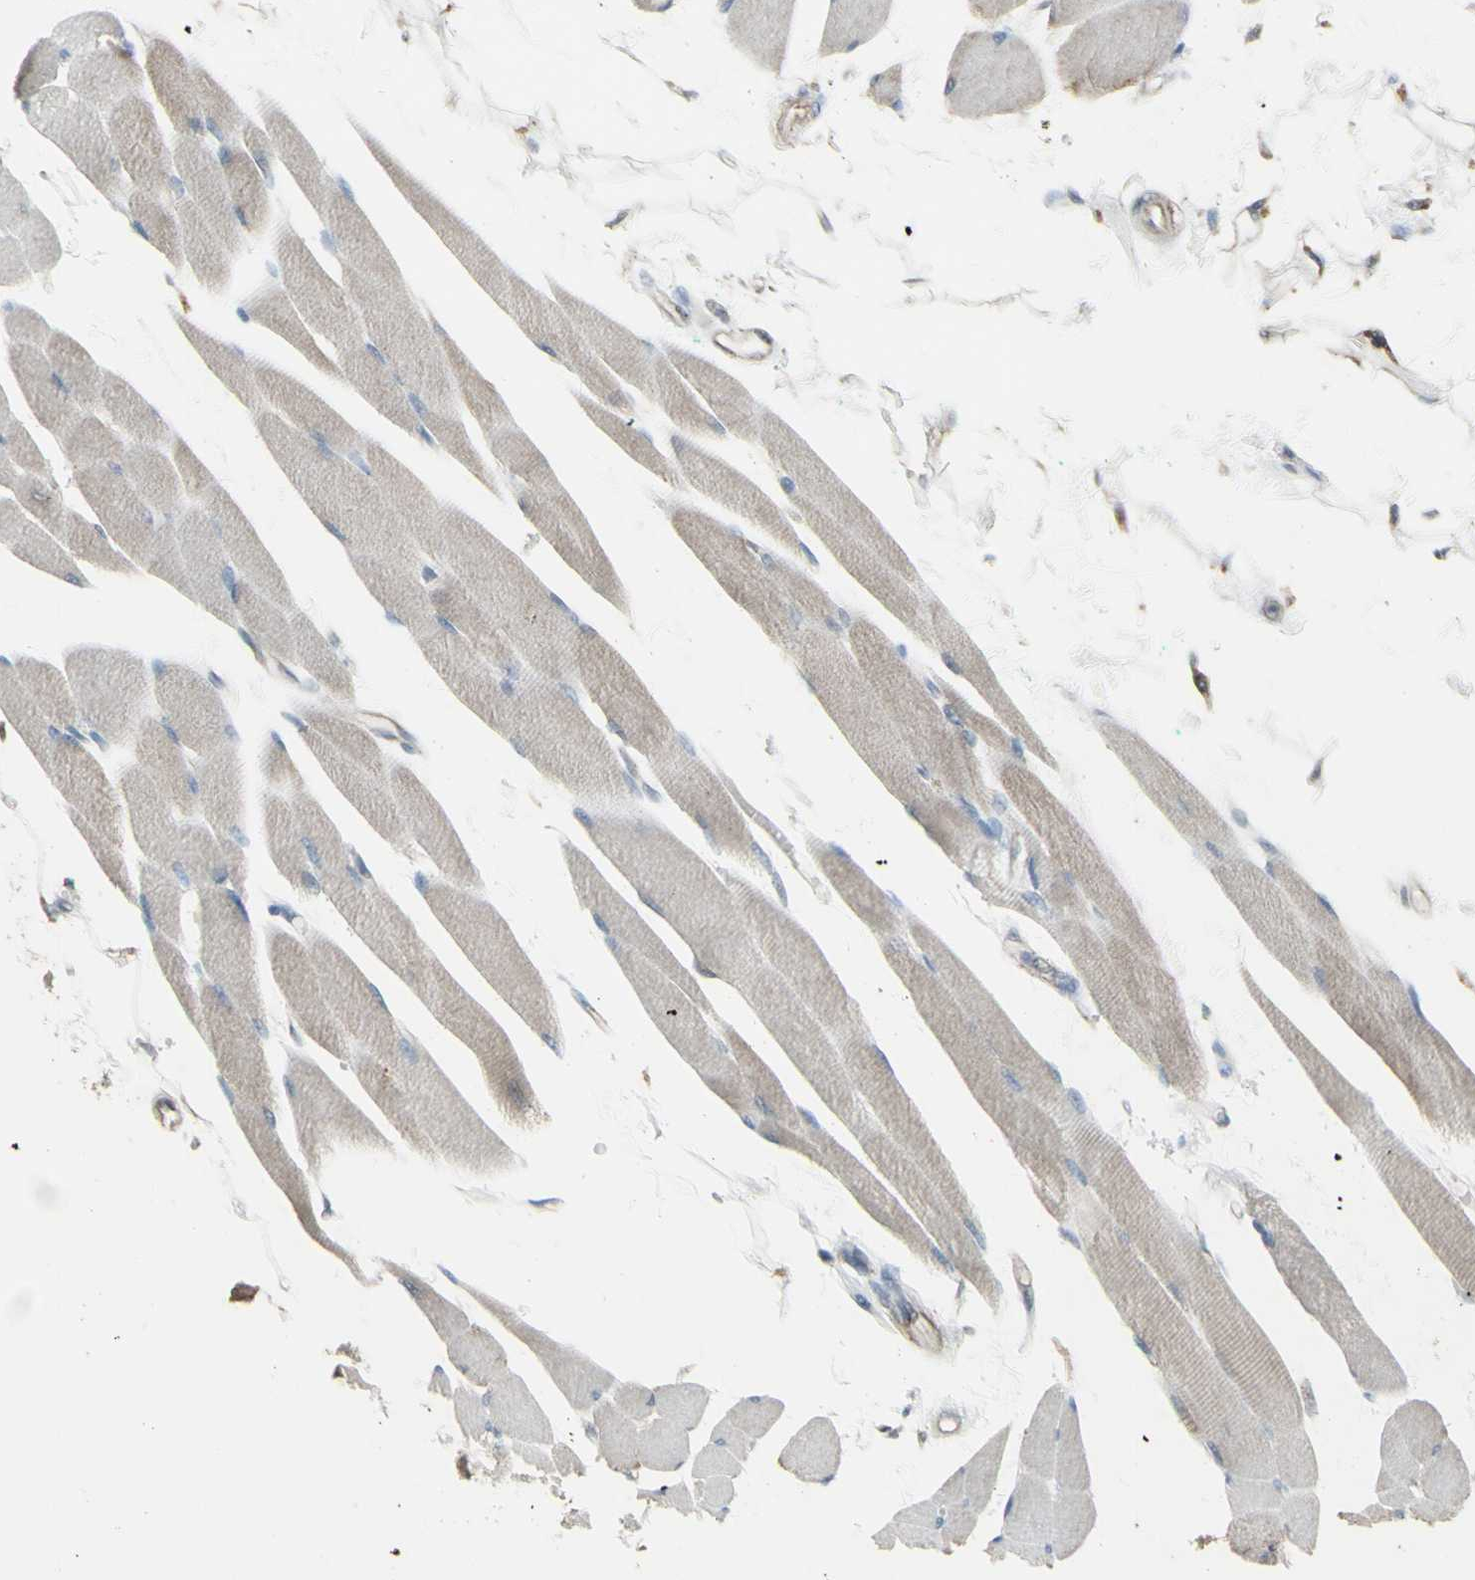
{"staining": {"intensity": "negative", "quantity": "none", "location": "none"}, "tissue": "skeletal muscle", "cell_type": "Myocytes", "image_type": "normal", "snomed": [{"axis": "morphology", "description": "Normal tissue, NOS"}, {"axis": "topography", "description": "Skeletal muscle"}, {"axis": "topography", "description": "Oral tissue"}, {"axis": "topography", "description": "Peripheral nerve tissue"}], "caption": "This is an immunohistochemistry (IHC) image of normal skeletal muscle. There is no positivity in myocytes.", "gene": "ENSG00000285526", "patient": {"sex": "female", "age": 84}}